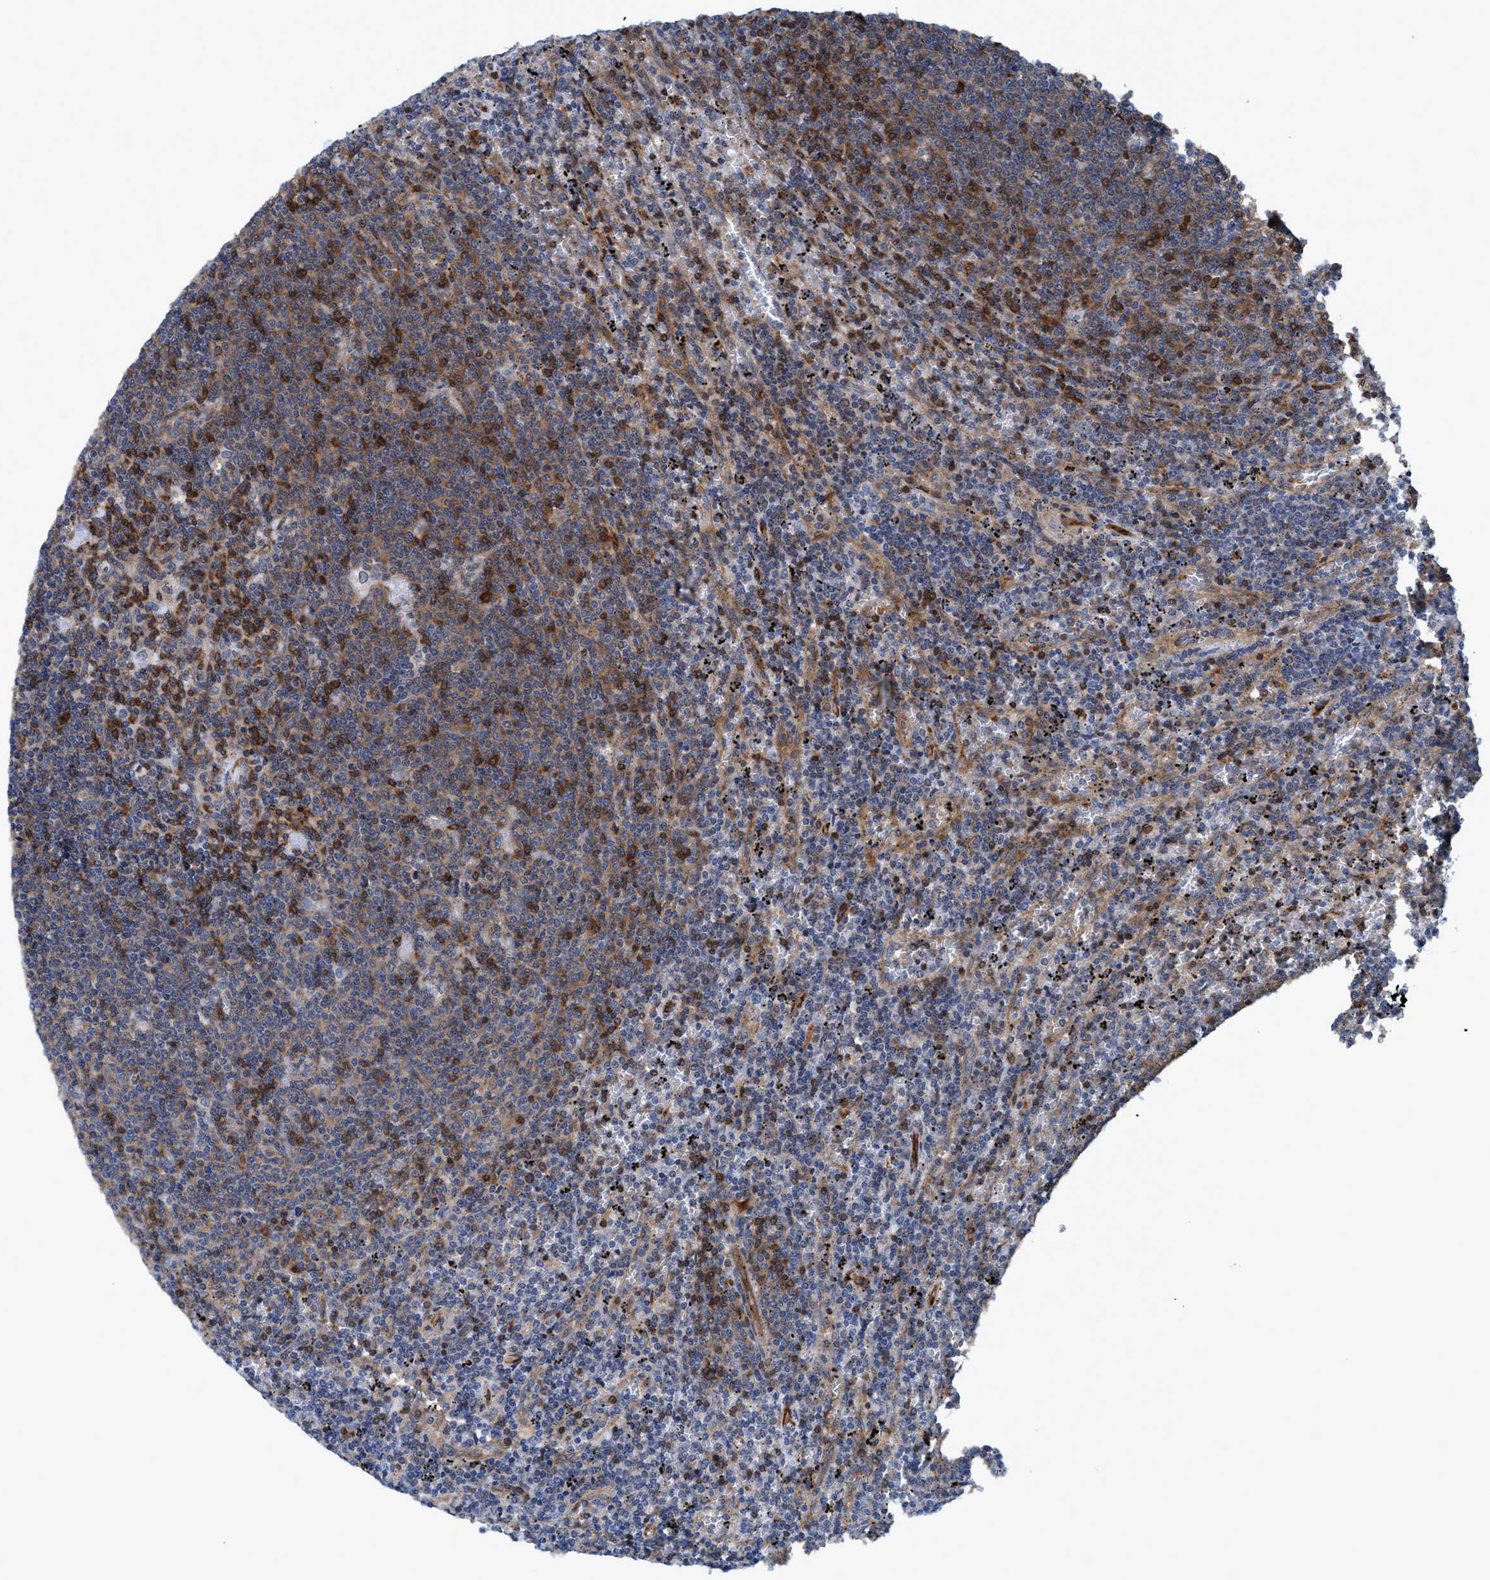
{"staining": {"intensity": "weak", "quantity": "25%-75%", "location": "cytoplasmic/membranous"}, "tissue": "lymphoma", "cell_type": "Tumor cells", "image_type": "cancer", "snomed": [{"axis": "morphology", "description": "Malignant lymphoma, non-Hodgkin's type, Low grade"}, {"axis": "topography", "description": "Spleen"}], "caption": "IHC (DAB) staining of lymphoma demonstrates weak cytoplasmic/membranous protein positivity in about 25%-75% of tumor cells.", "gene": "NMT1", "patient": {"sex": "female", "age": 50}}